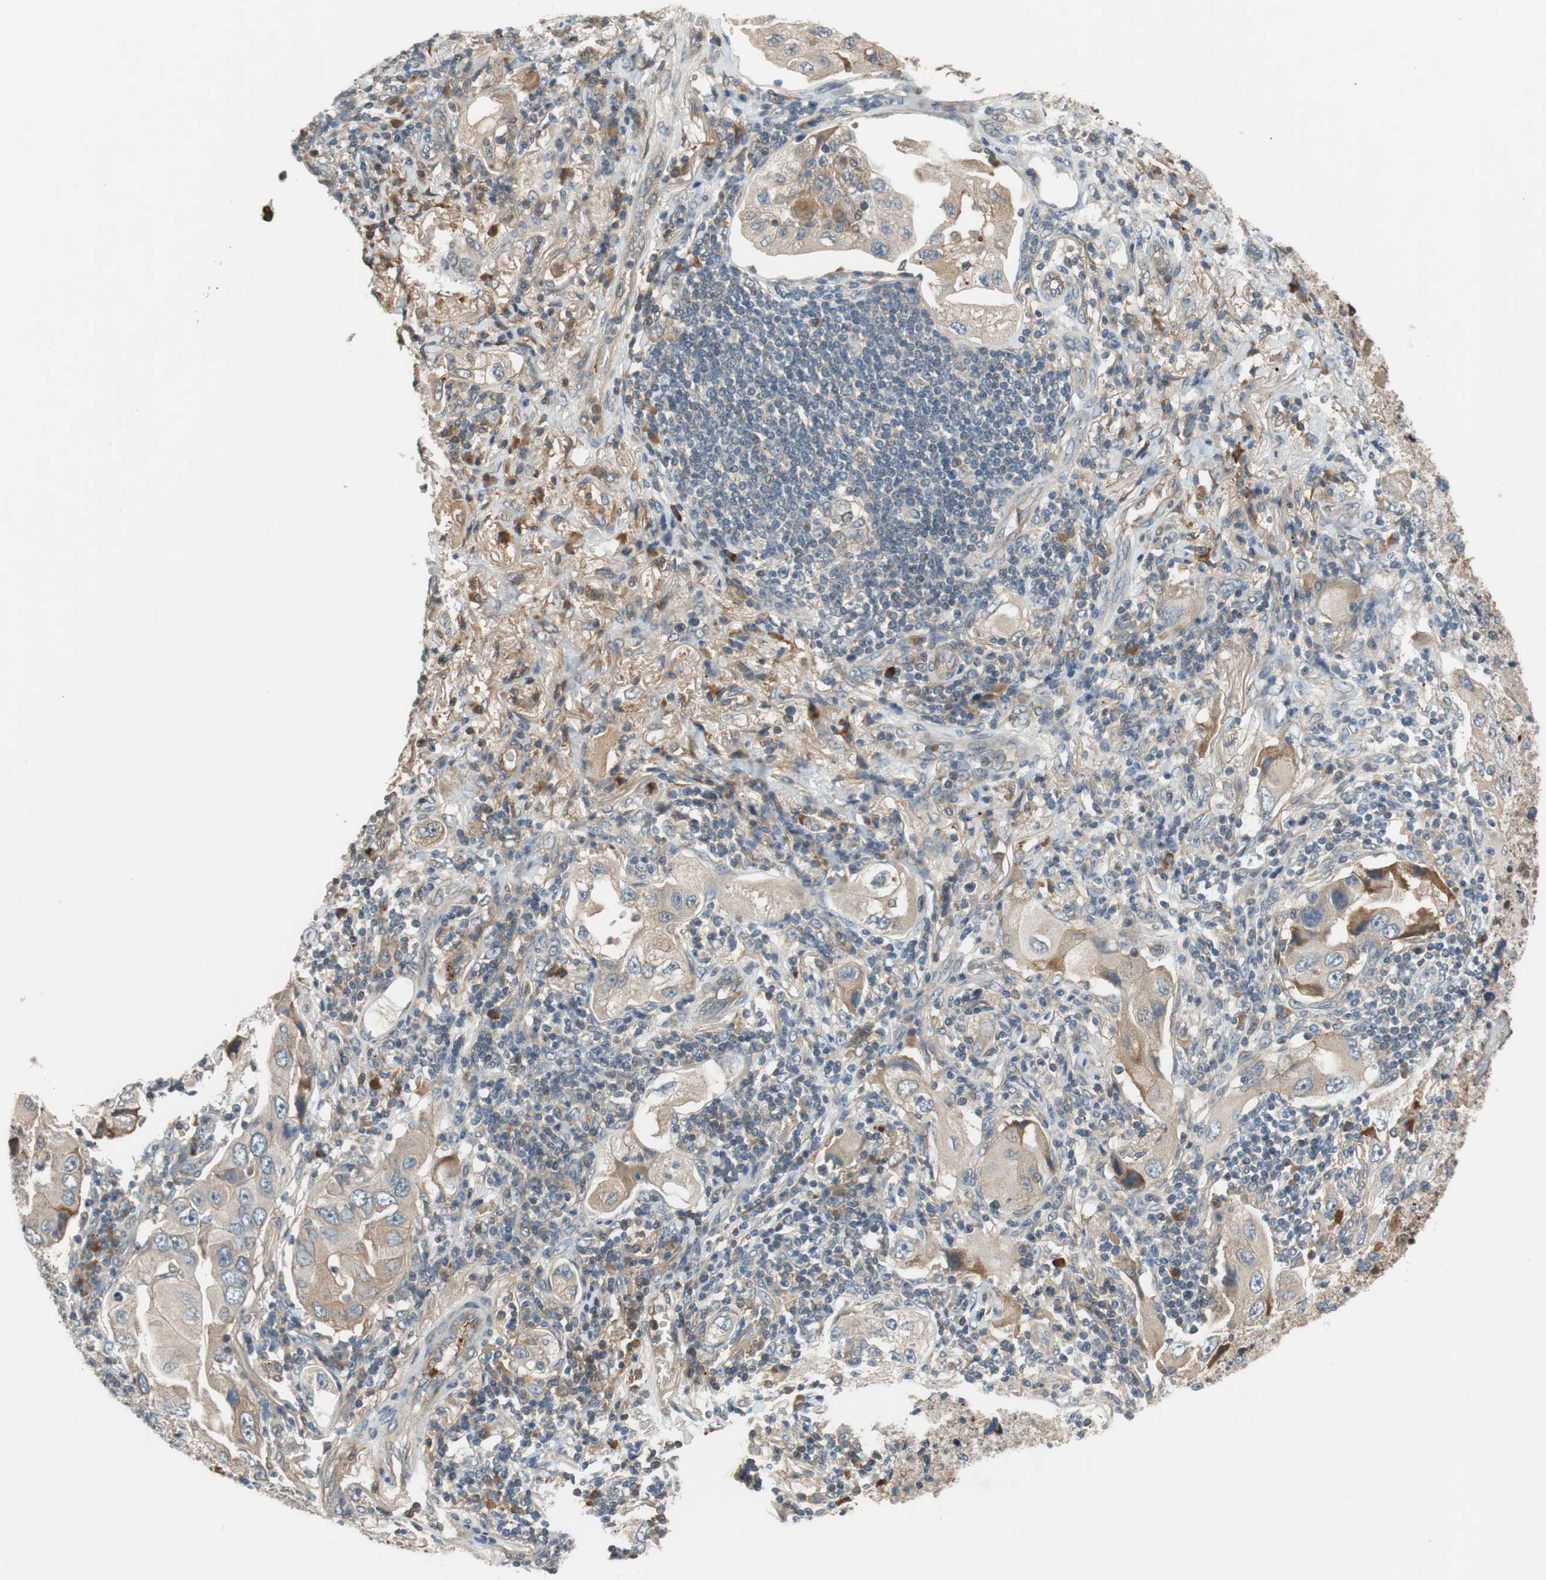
{"staining": {"intensity": "weak", "quantity": ">75%", "location": "cytoplasmic/membranous"}, "tissue": "lung cancer", "cell_type": "Tumor cells", "image_type": "cancer", "snomed": [{"axis": "morphology", "description": "Adenocarcinoma, NOS"}, {"axis": "topography", "description": "Lung"}], "caption": "A histopathology image of human lung cancer stained for a protein reveals weak cytoplasmic/membranous brown staining in tumor cells.", "gene": "C4A", "patient": {"sex": "female", "age": 65}}